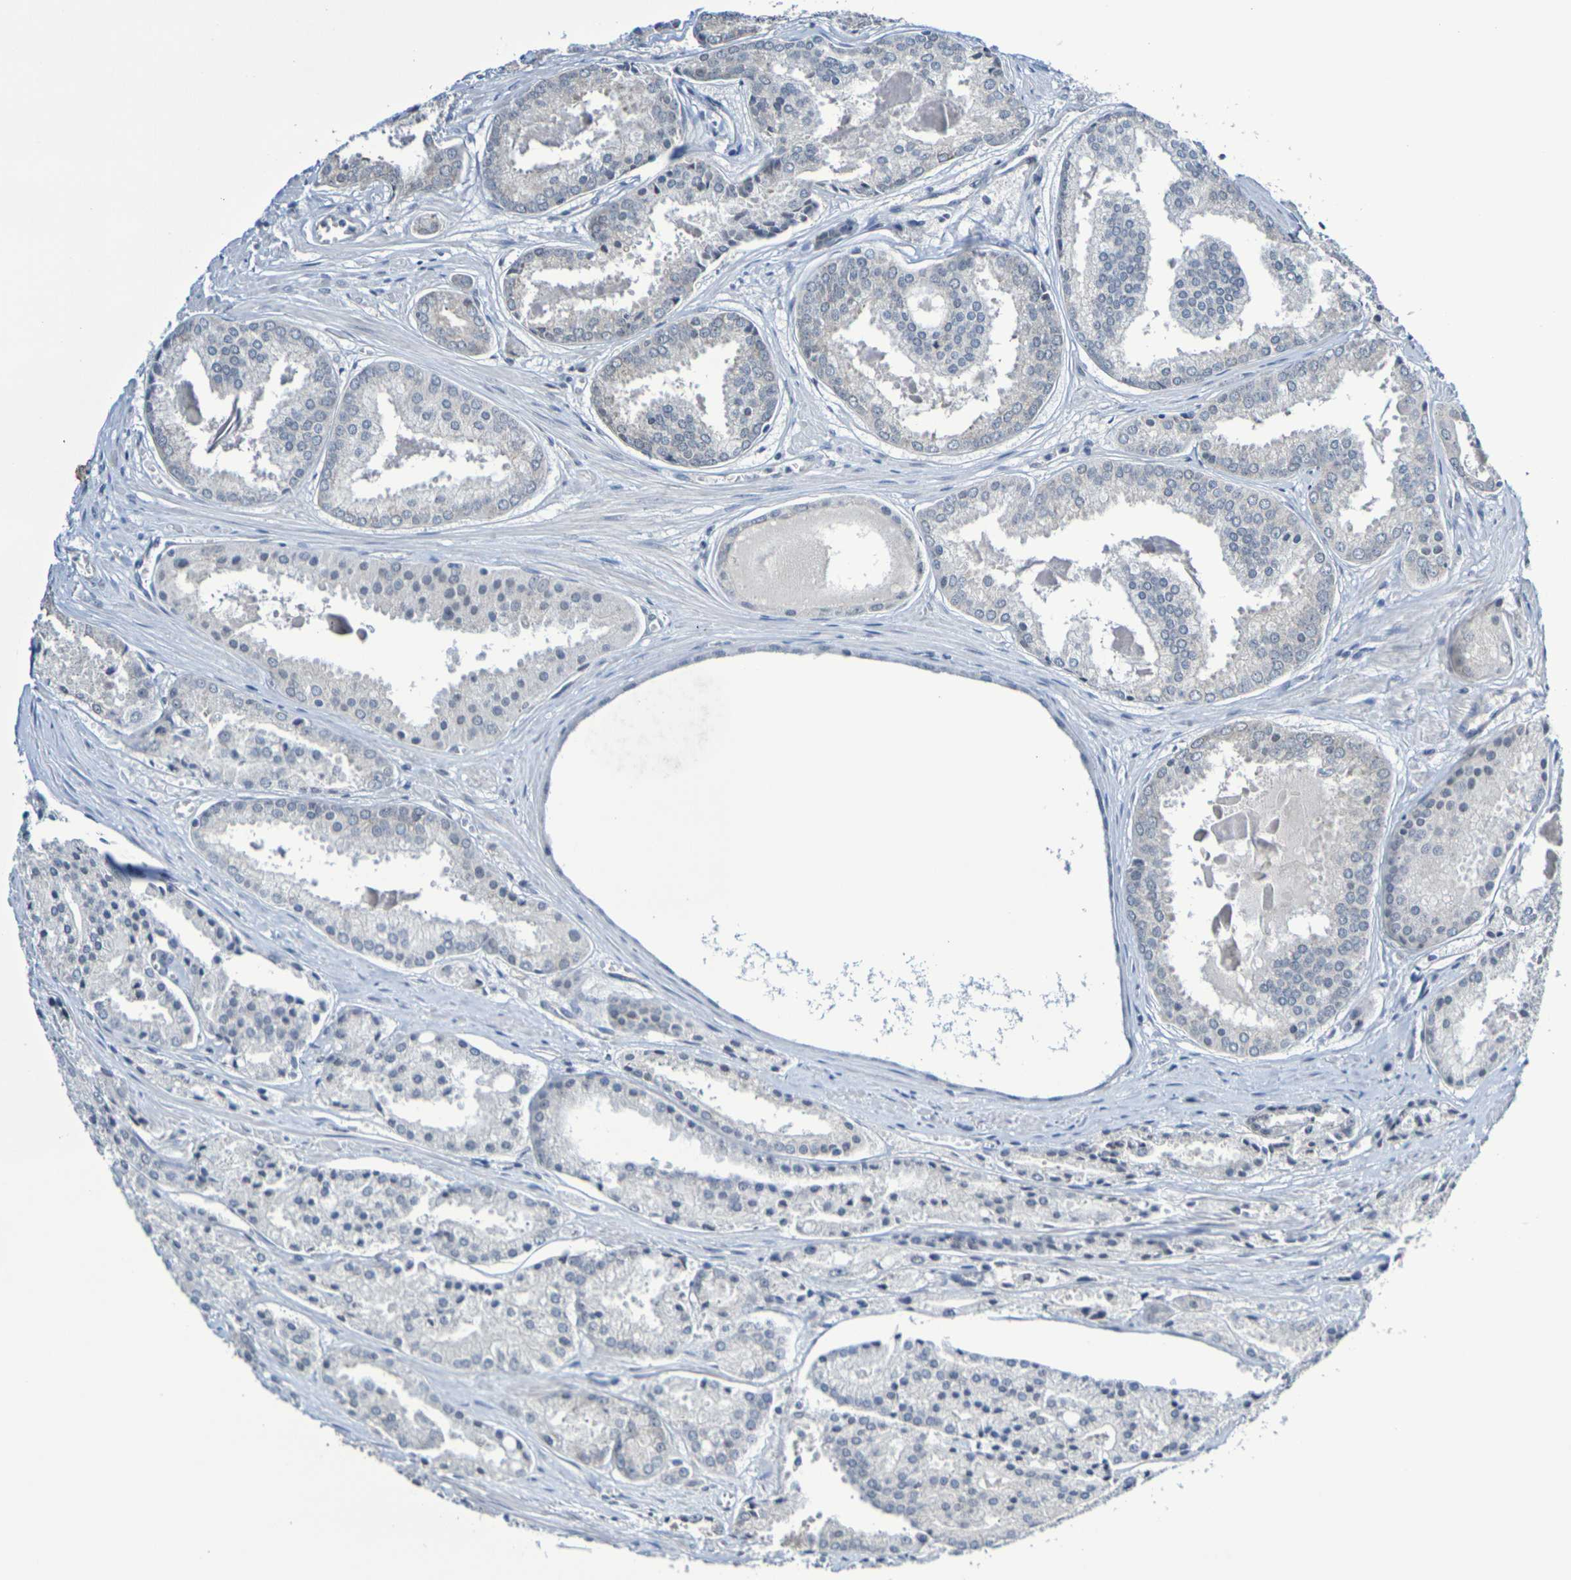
{"staining": {"intensity": "weak", "quantity": ">75%", "location": "cytoplasmic/membranous"}, "tissue": "prostate cancer", "cell_type": "Tumor cells", "image_type": "cancer", "snomed": [{"axis": "morphology", "description": "Adenocarcinoma, Low grade"}, {"axis": "topography", "description": "Prostate"}], "caption": "Immunohistochemistry of prostate low-grade adenocarcinoma demonstrates low levels of weak cytoplasmic/membranous positivity in about >75% of tumor cells.", "gene": "CHRNB1", "patient": {"sex": "male", "age": 64}}